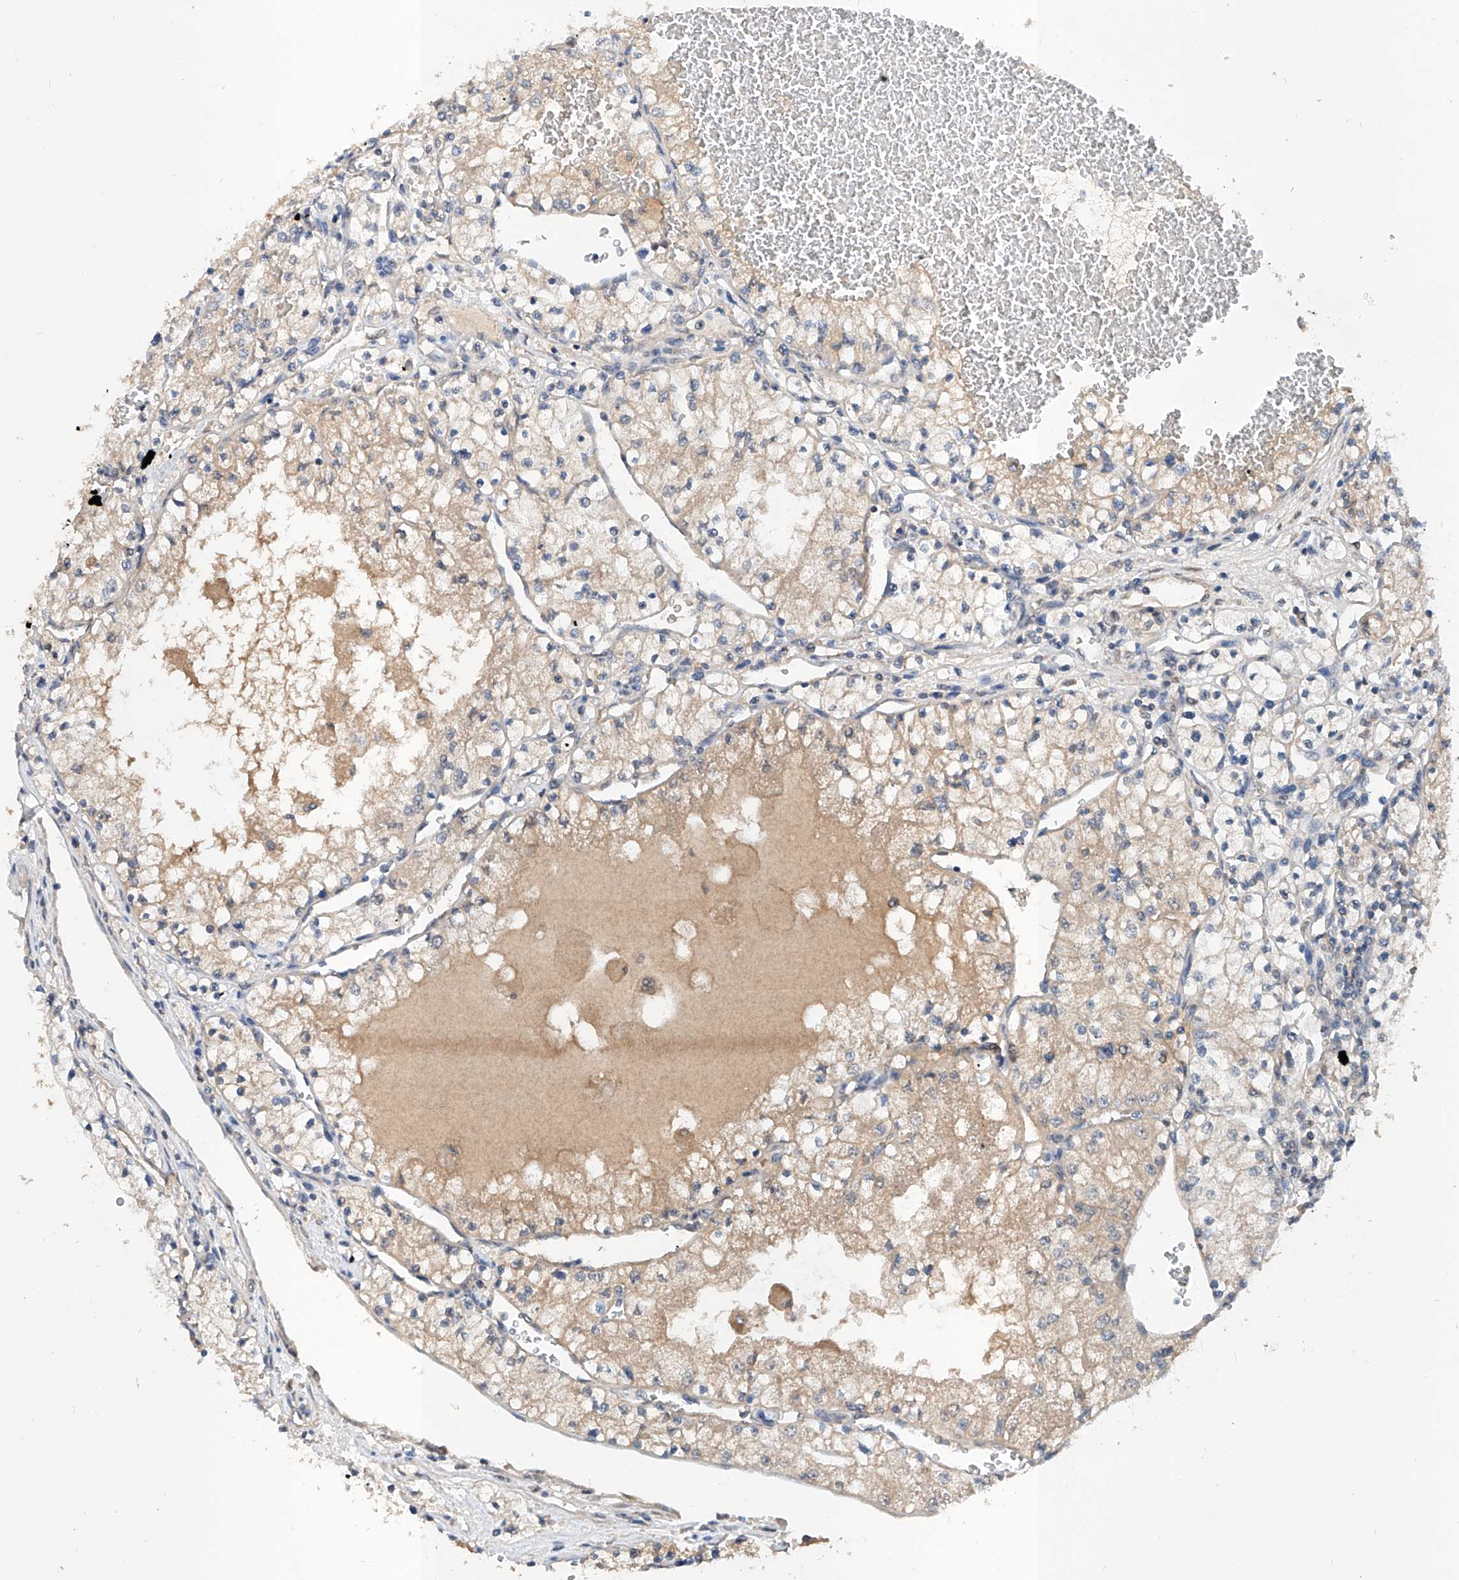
{"staining": {"intensity": "weak", "quantity": "25%-75%", "location": "cytoplasmic/membranous"}, "tissue": "renal cancer", "cell_type": "Tumor cells", "image_type": "cancer", "snomed": [{"axis": "morphology", "description": "Normal tissue, NOS"}, {"axis": "morphology", "description": "Adenocarcinoma, NOS"}, {"axis": "topography", "description": "Kidney"}], "caption": "Protein expression analysis of human adenocarcinoma (renal) reveals weak cytoplasmic/membranous expression in approximately 25%-75% of tumor cells. (DAB = brown stain, brightfield microscopy at high magnification).", "gene": "CARMIL3", "patient": {"sex": "male", "age": 68}}